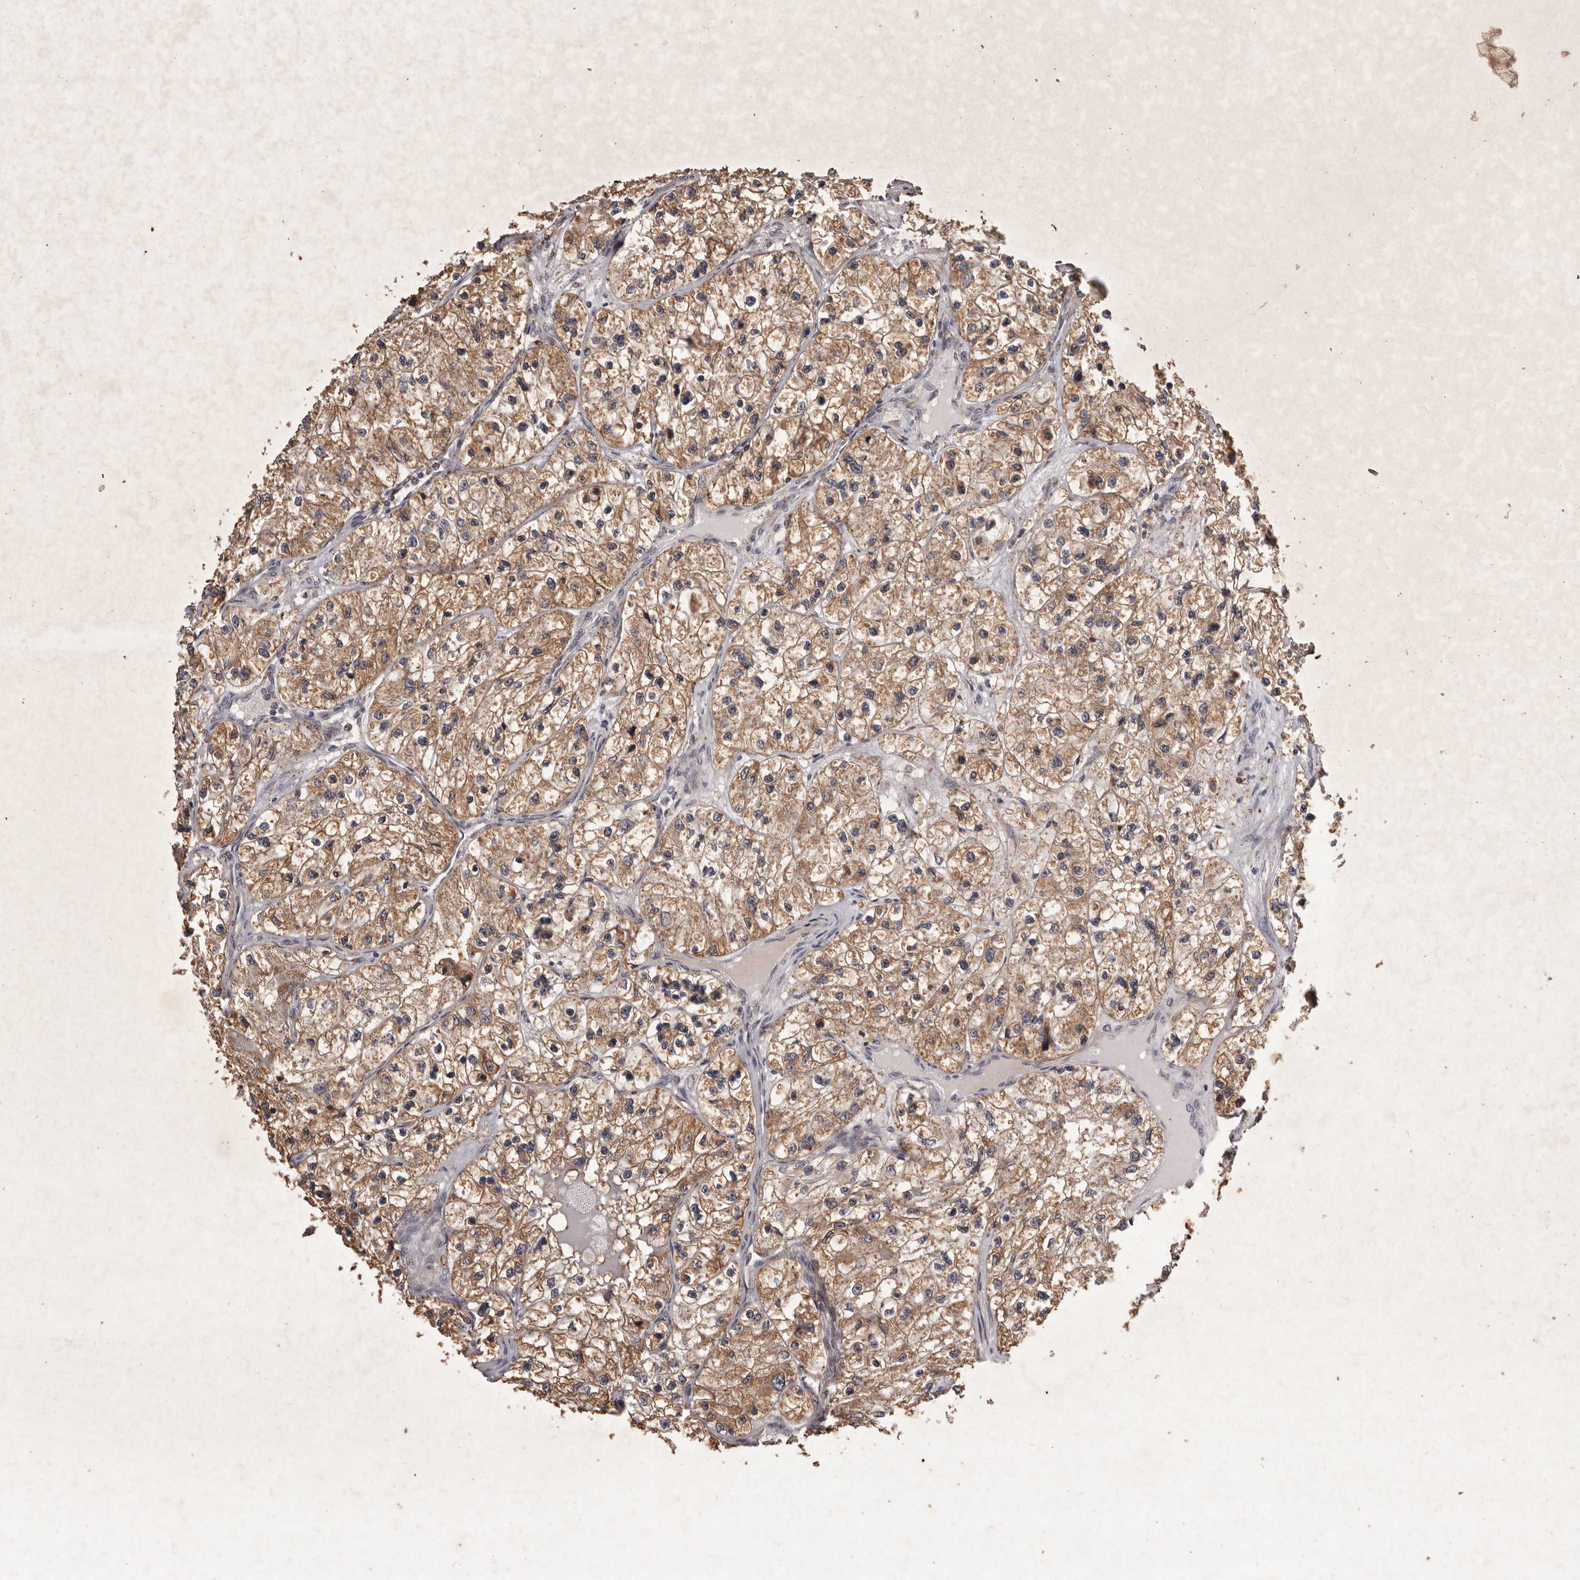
{"staining": {"intensity": "moderate", "quantity": ">75%", "location": "cytoplasmic/membranous"}, "tissue": "renal cancer", "cell_type": "Tumor cells", "image_type": "cancer", "snomed": [{"axis": "morphology", "description": "Adenocarcinoma, NOS"}, {"axis": "topography", "description": "Kidney"}], "caption": "IHC photomicrograph of human renal cancer (adenocarcinoma) stained for a protein (brown), which displays medium levels of moderate cytoplasmic/membranous staining in about >75% of tumor cells.", "gene": "CXCL14", "patient": {"sex": "female", "age": 57}}